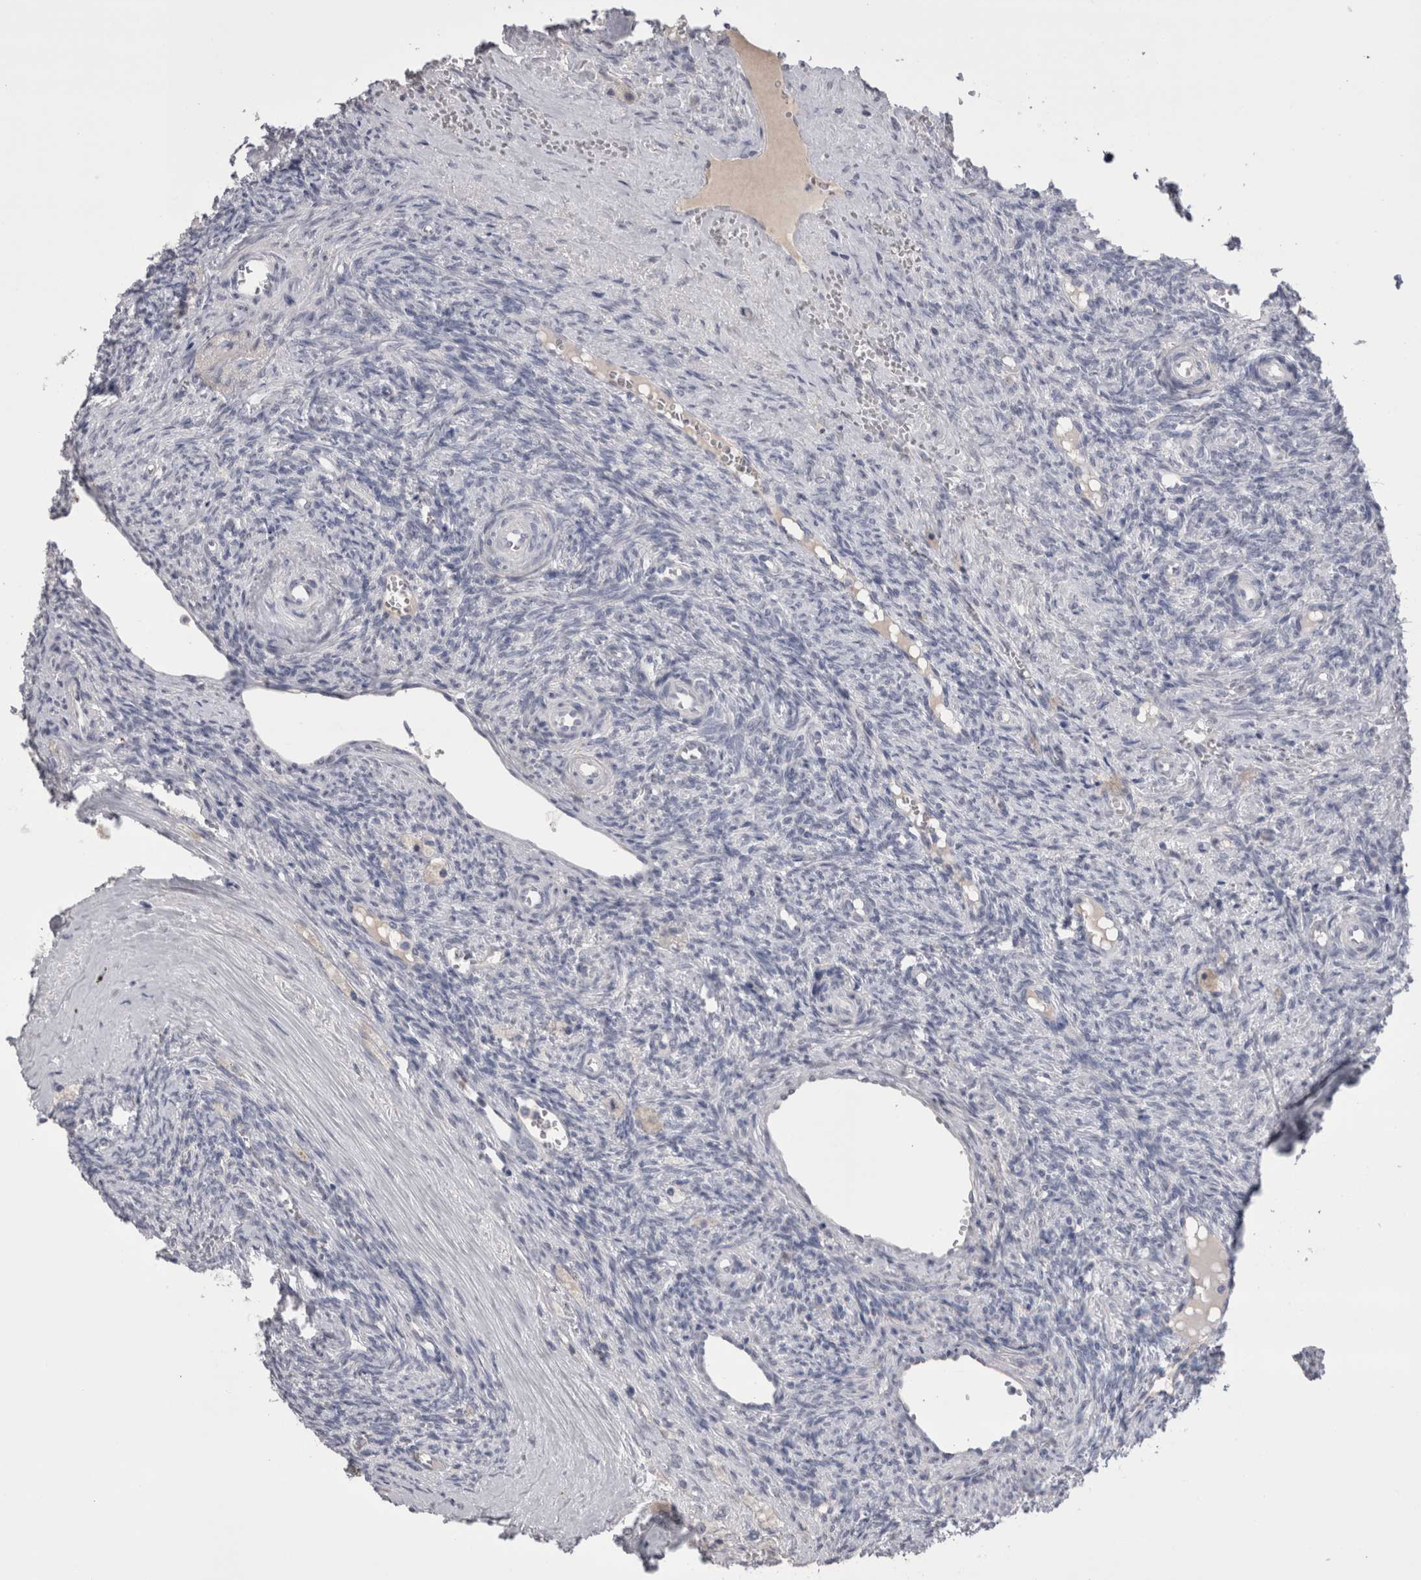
{"staining": {"intensity": "negative", "quantity": "none", "location": "none"}, "tissue": "ovary", "cell_type": "Ovarian stroma cells", "image_type": "normal", "snomed": [{"axis": "morphology", "description": "Normal tissue, NOS"}, {"axis": "topography", "description": "Ovary"}], "caption": "Ovarian stroma cells are negative for protein expression in benign human ovary. (DAB IHC visualized using brightfield microscopy, high magnification).", "gene": "CDHR5", "patient": {"sex": "female", "age": 41}}